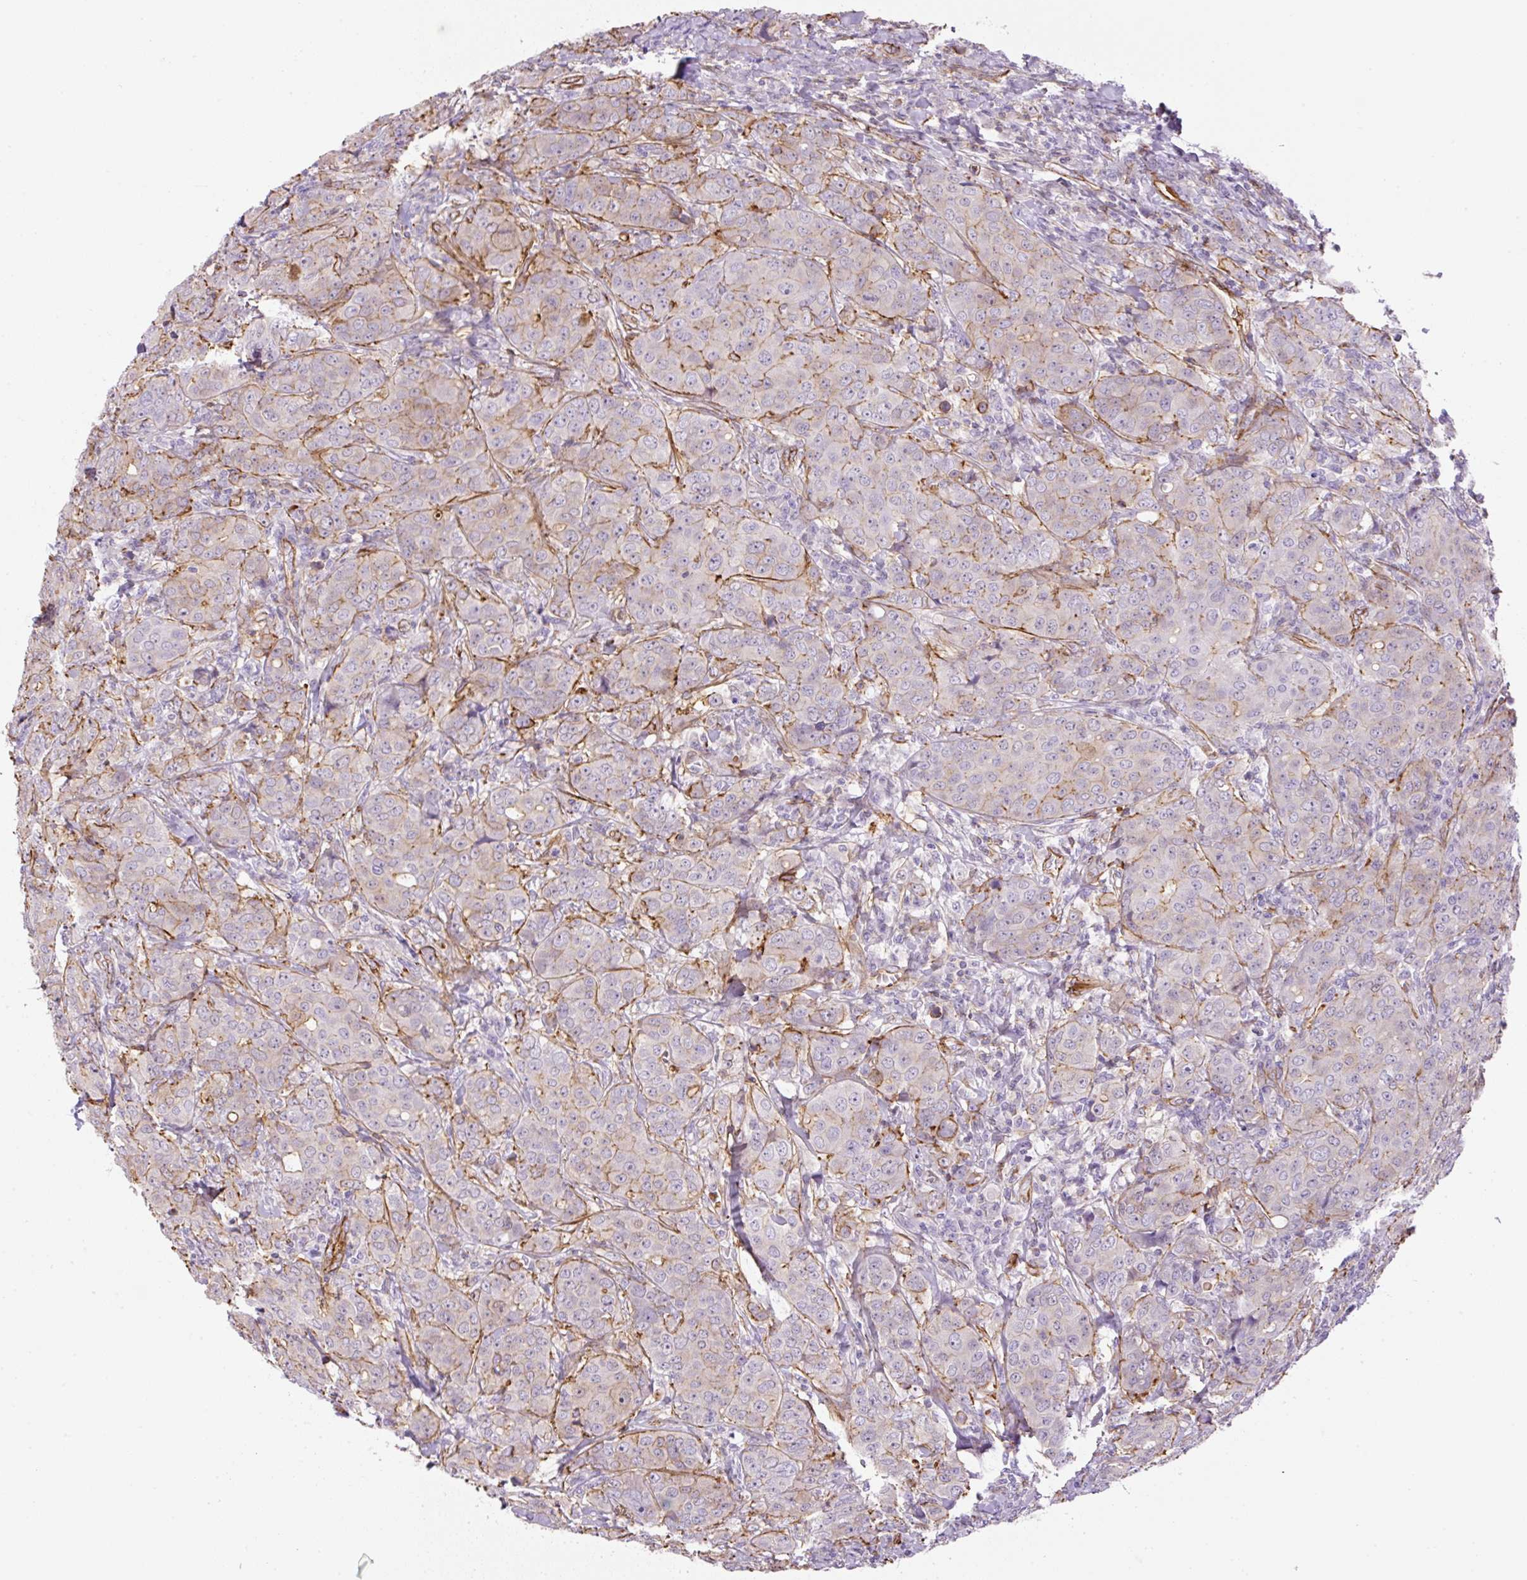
{"staining": {"intensity": "moderate", "quantity": "<25%", "location": "cytoplasmic/membranous"}, "tissue": "breast cancer", "cell_type": "Tumor cells", "image_type": "cancer", "snomed": [{"axis": "morphology", "description": "Duct carcinoma"}, {"axis": "topography", "description": "Breast"}], "caption": "An immunohistochemistry (IHC) micrograph of tumor tissue is shown. Protein staining in brown highlights moderate cytoplasmic/membranous positivity in breast invasive ductal carcinoma within tumor cells.", "gene": "B3GALT5", "patient": {"sex": "female", "age": 43}}